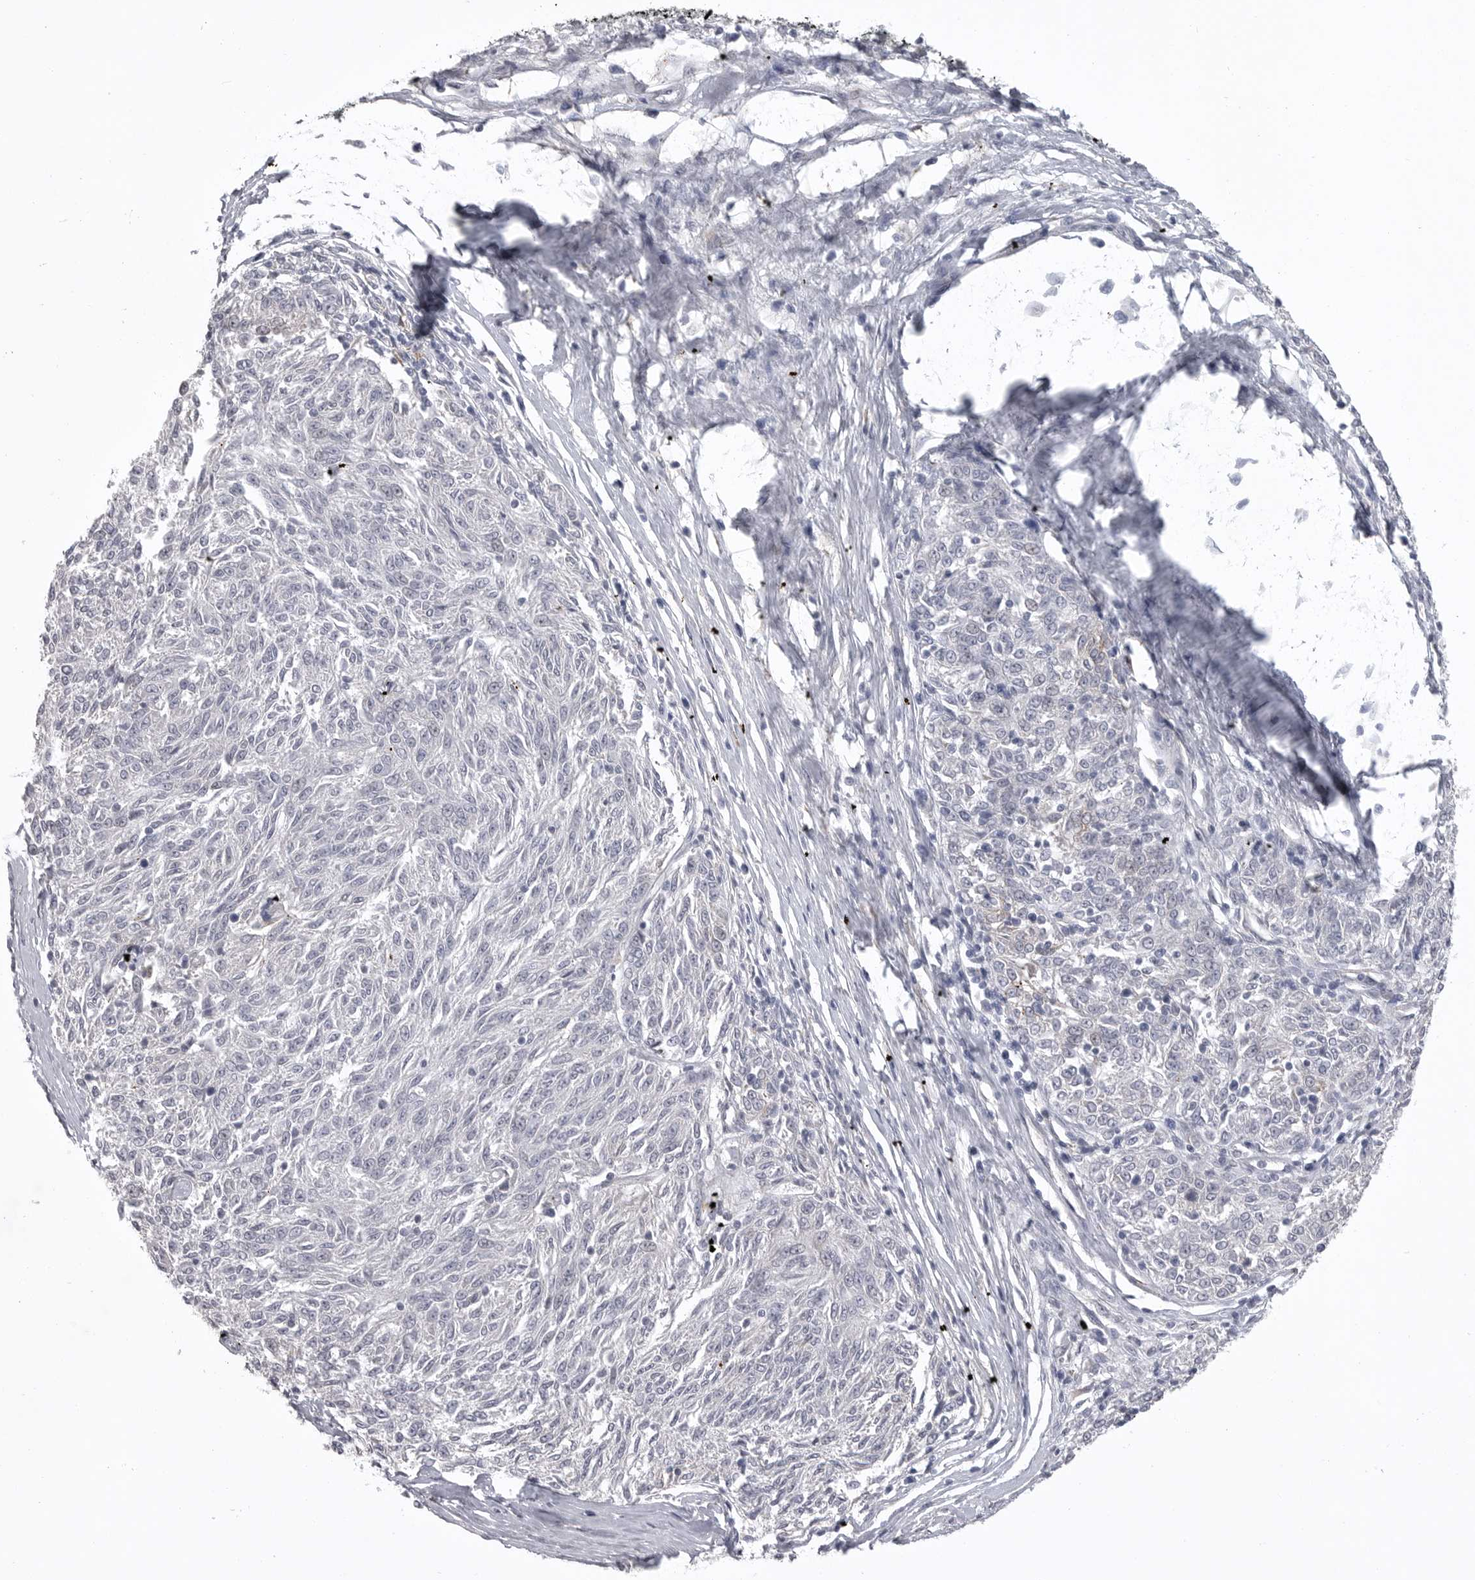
{"staining": {"intensity": "negative", "quantity": "none", "location": "none"}, "tissue": "melanoma", "cell_type": "Tumor cells", "image_type": "cancer", "snomed": [{"axis": "morphology", "description": "Malignant melanoma, NOS"}, {"axis": "topography", "description": "Skin"}], "caption": "Immunohistochemical staining of human melanoma displays no significant staining in tumor cells.", "gene": "SERPING1", "patient": {"sex": "female", "age": 72}}